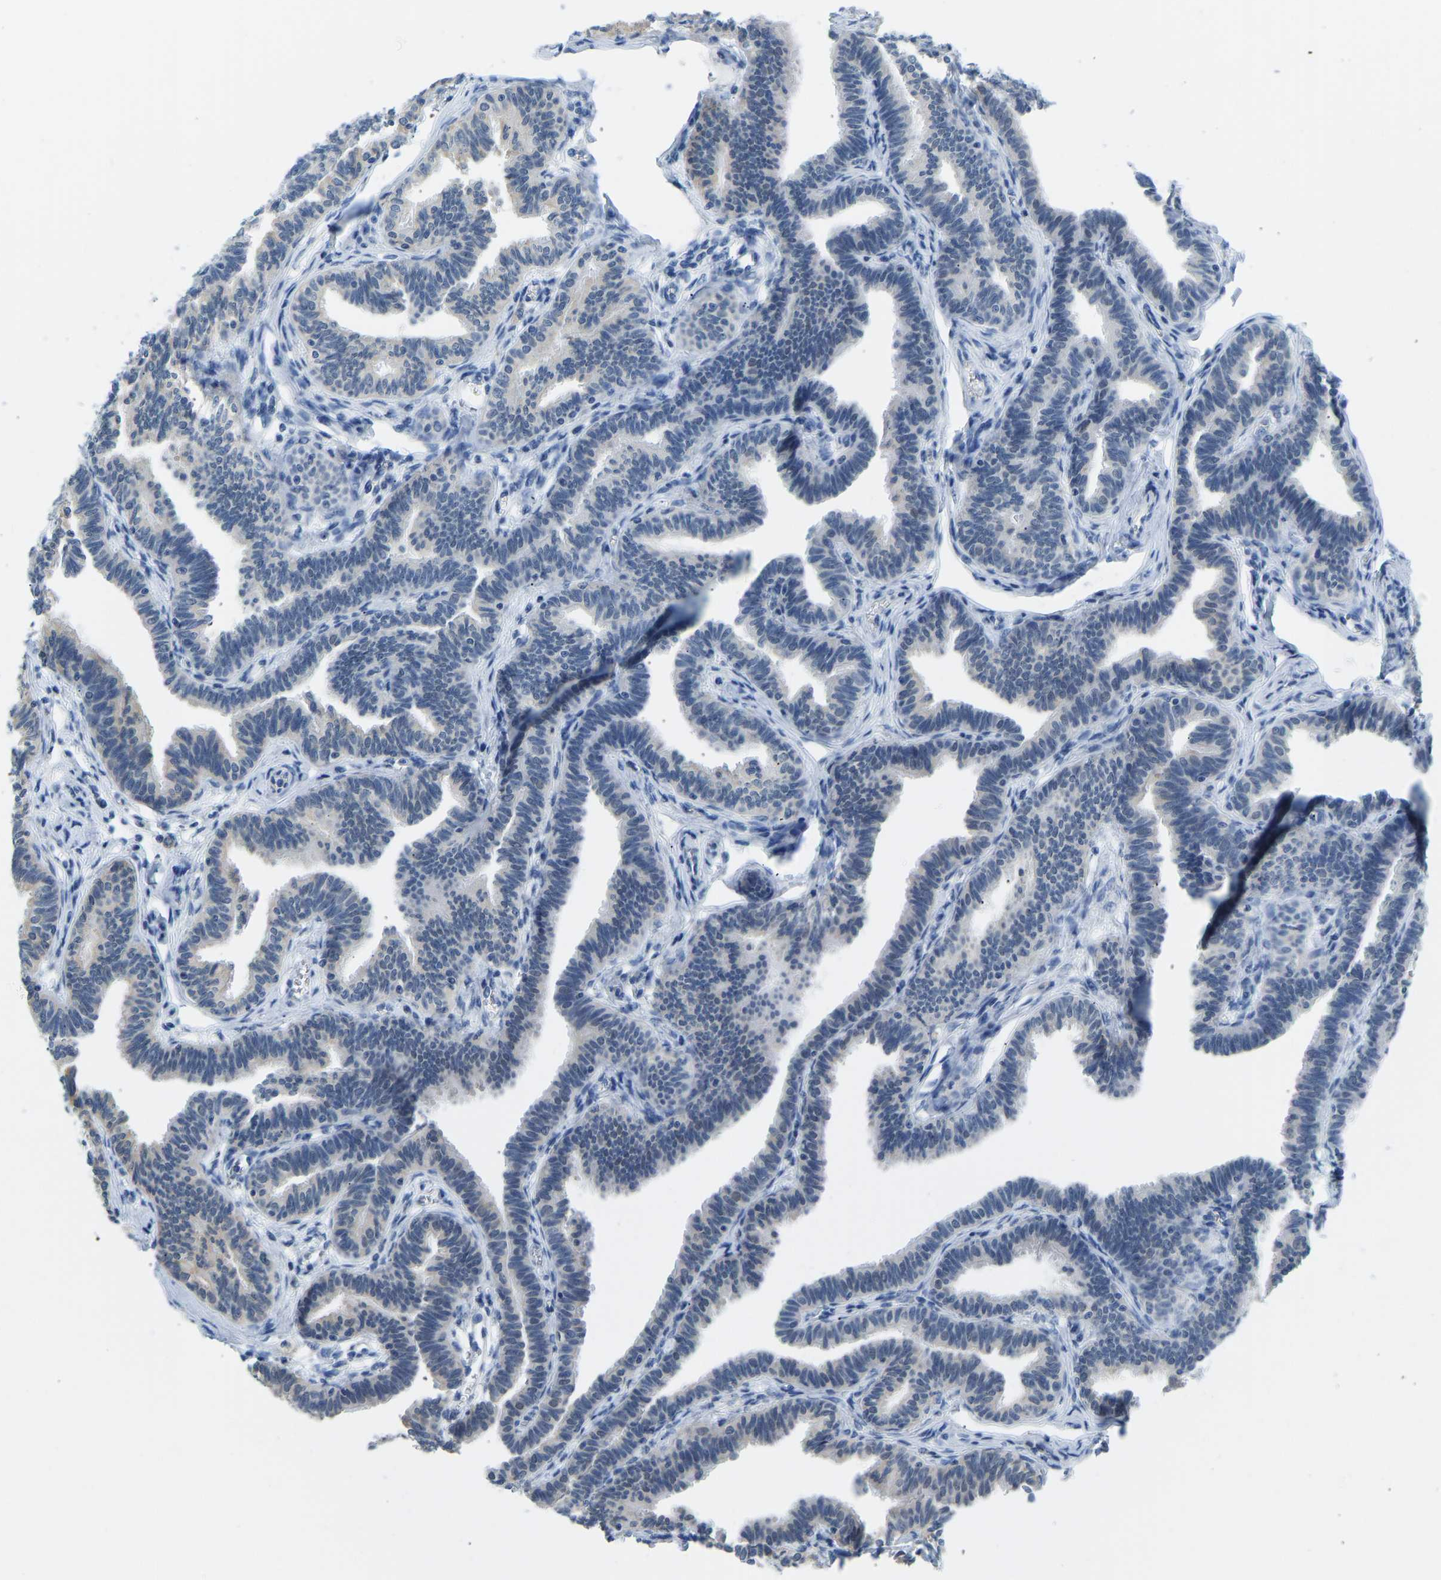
{"staining": {"intensity": "negative", "quantity": "none", "location": "none"}, "tissue": "fallopian tube", "cell_type": "Glandular cells", "image_type": "normal", "snomed": [{"axis": "morphology", "description": "Normal tissue, NOS"}, {"axis": "topography", "description": "Fallopian tube"}, {"axis": "topography", "description": "Ovary"}], "caption": "The histopathology image displays no staining of glandular cells in benign fallopian tube. The staining is performed using DAB (3,3'-diaminobenzidine) brown chromogen with nuclei counter-stained in using hematoxylin.", "gene": "VRK1", "patient": {"sex": "female", "age": 23}}